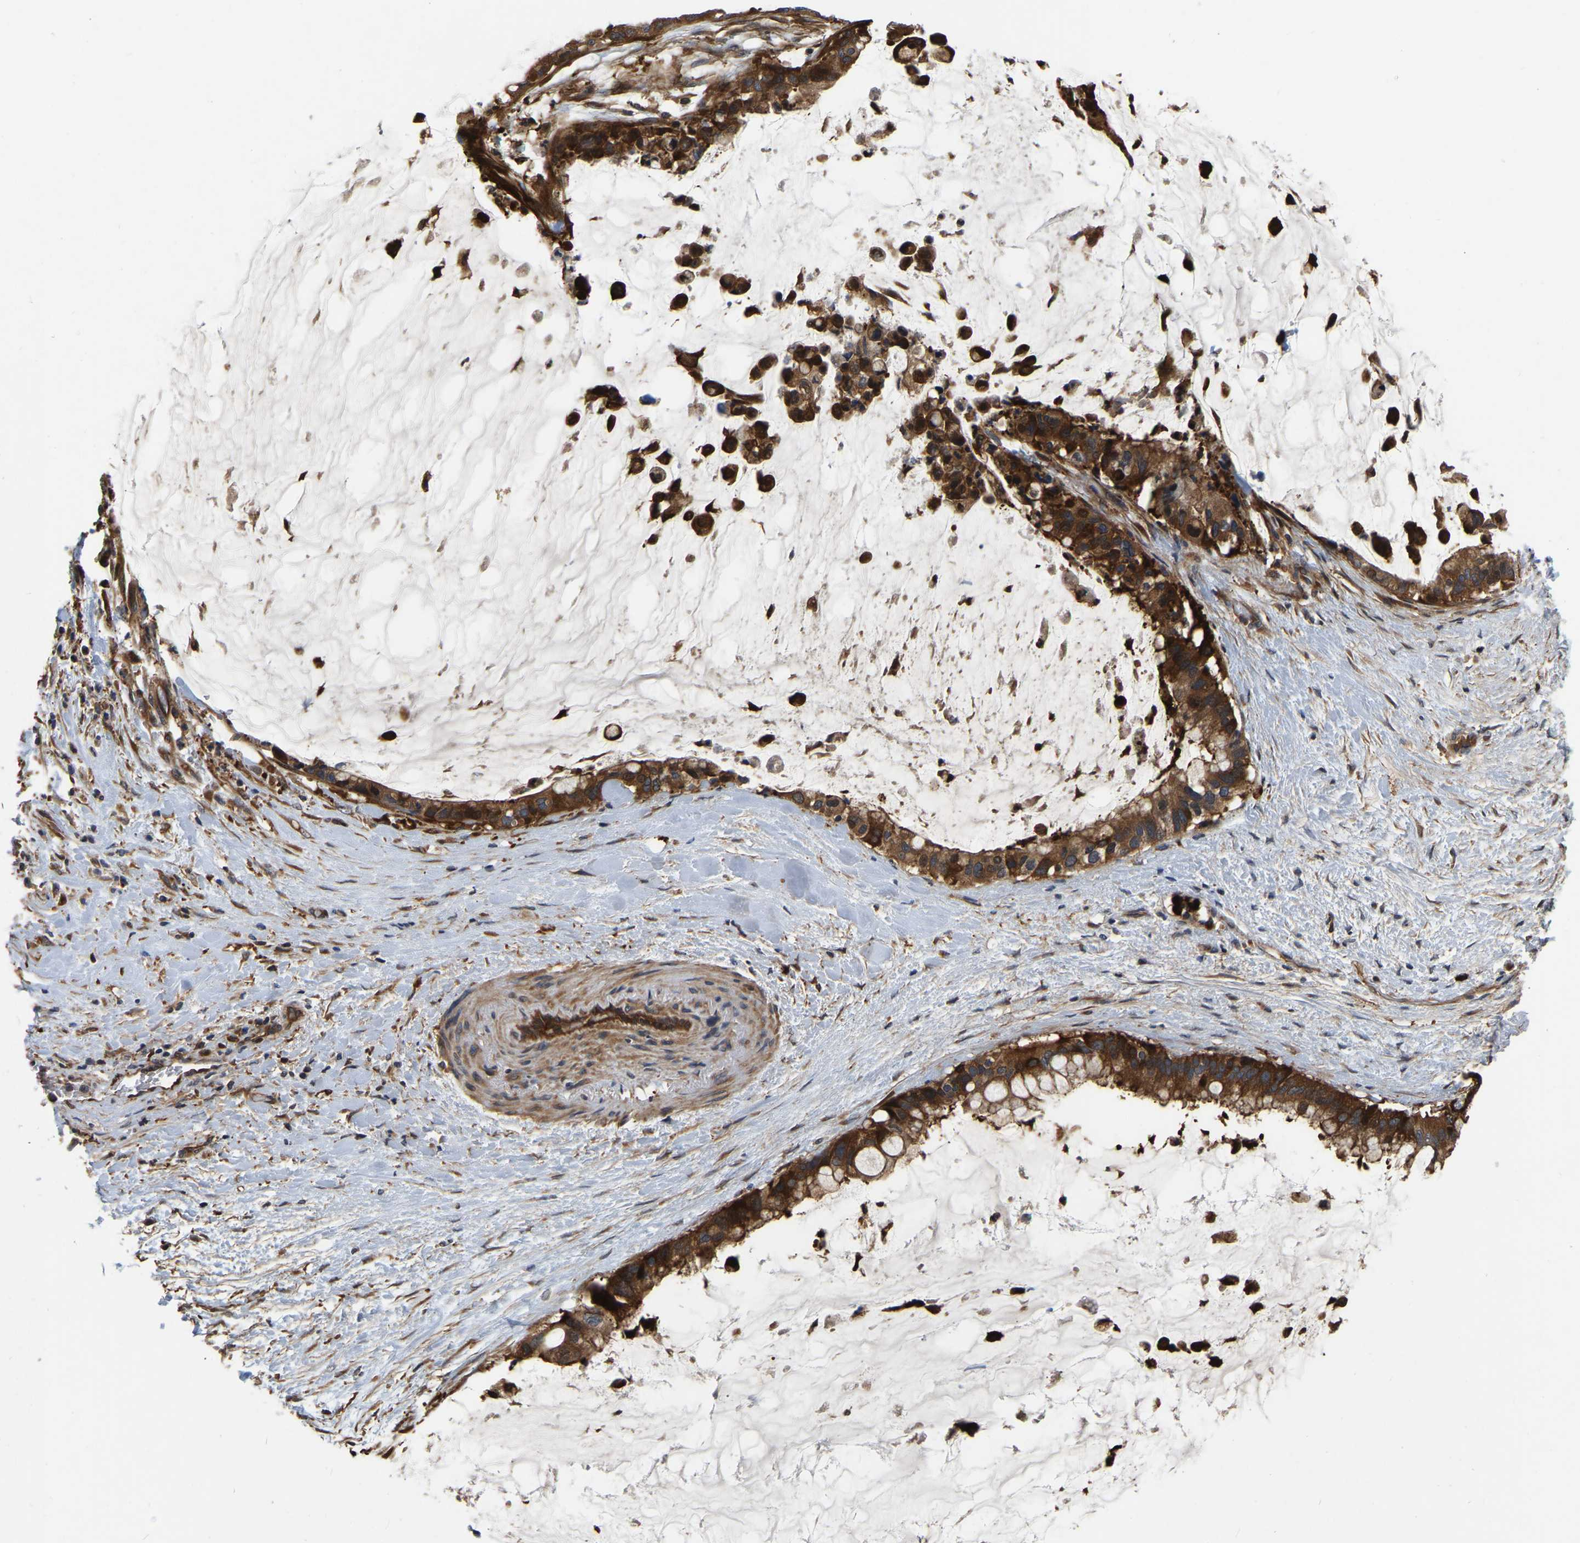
{"staining": {"intensity": "strong", "quantity": ">75%", "location": "cytoplasmic/membranous"}, "tissue": "pancreatic cancer", "cell_type": "Tumor cells", "image_type": "cancer", "snomed": [{"axis": "morphology", "description": "Adenocarcinoma, NOS"}, {"axis": "topography", "description": "Pancreas"}], "caption": "Pancreatic adenocarcinoma was stained to show a protein in brown. There is high levels of strong cytoplasmic/membranous positivity in about >75% of tumor cells.", "gene": "GARS1", "patient": {"sex": "male", "age": 41}}